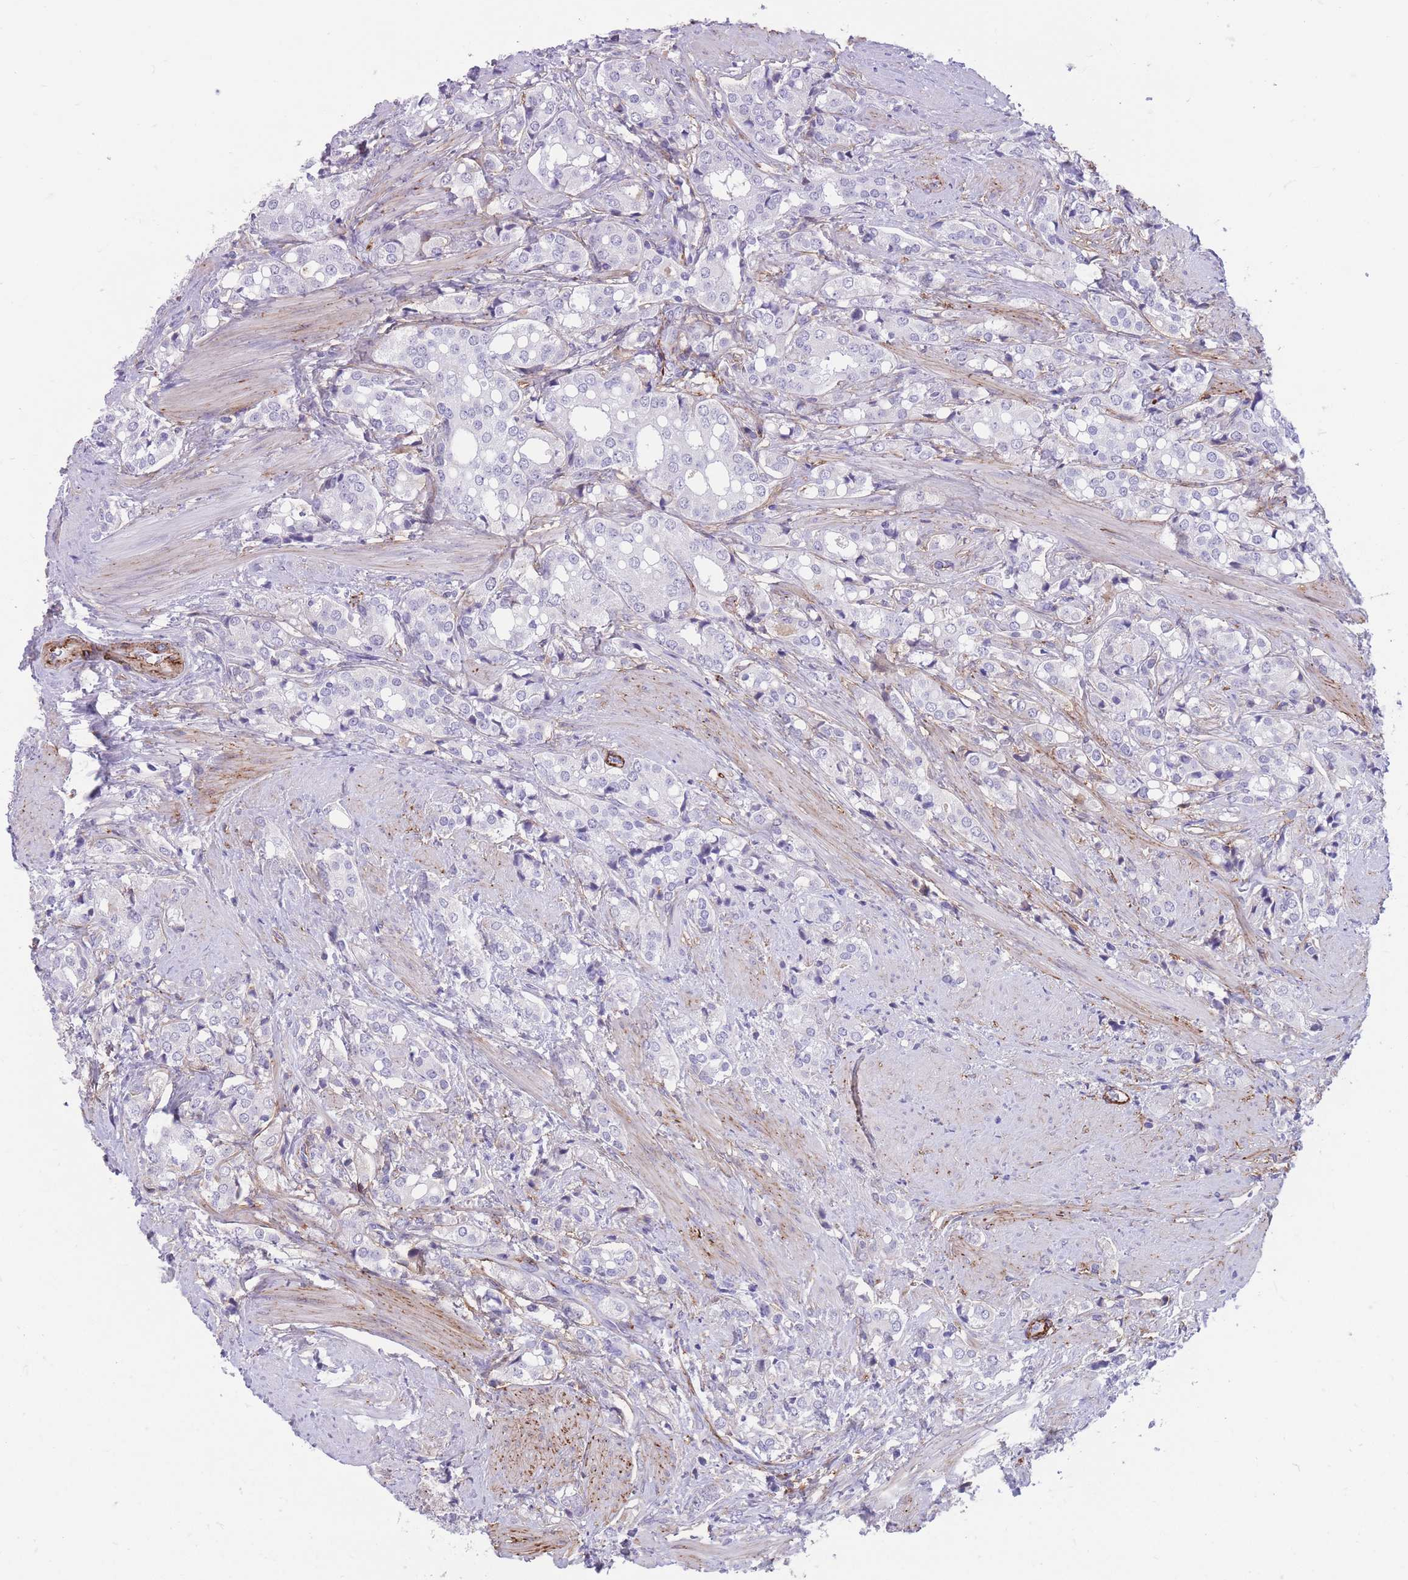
{"staining": {"intensity": "negative", "quantity": "none", "location": "none"}, "tissue": "prostate cancer", "cell_type": "Tumor cells", "image_type": "cancer", "snomed": [{"axis": "morphology", "description": "Adenocarcinoma, High grade"}, {"axis": "topography", "description": "Prostate"}], "caption": "Immunohistochemistry (IHC) micrograph of neoplastic tissue: human prostate high-grade adenocarcinoma stained with DAB exhibits no significant protein expression in tumor cells. The staining is performed using DAB (3,3'-diaminobenzidine) brown chromogen with nuclei counter-stained in using hematoxylin.", "gene": "DPYD", "patient": {"sex": "male", "age": 71}}